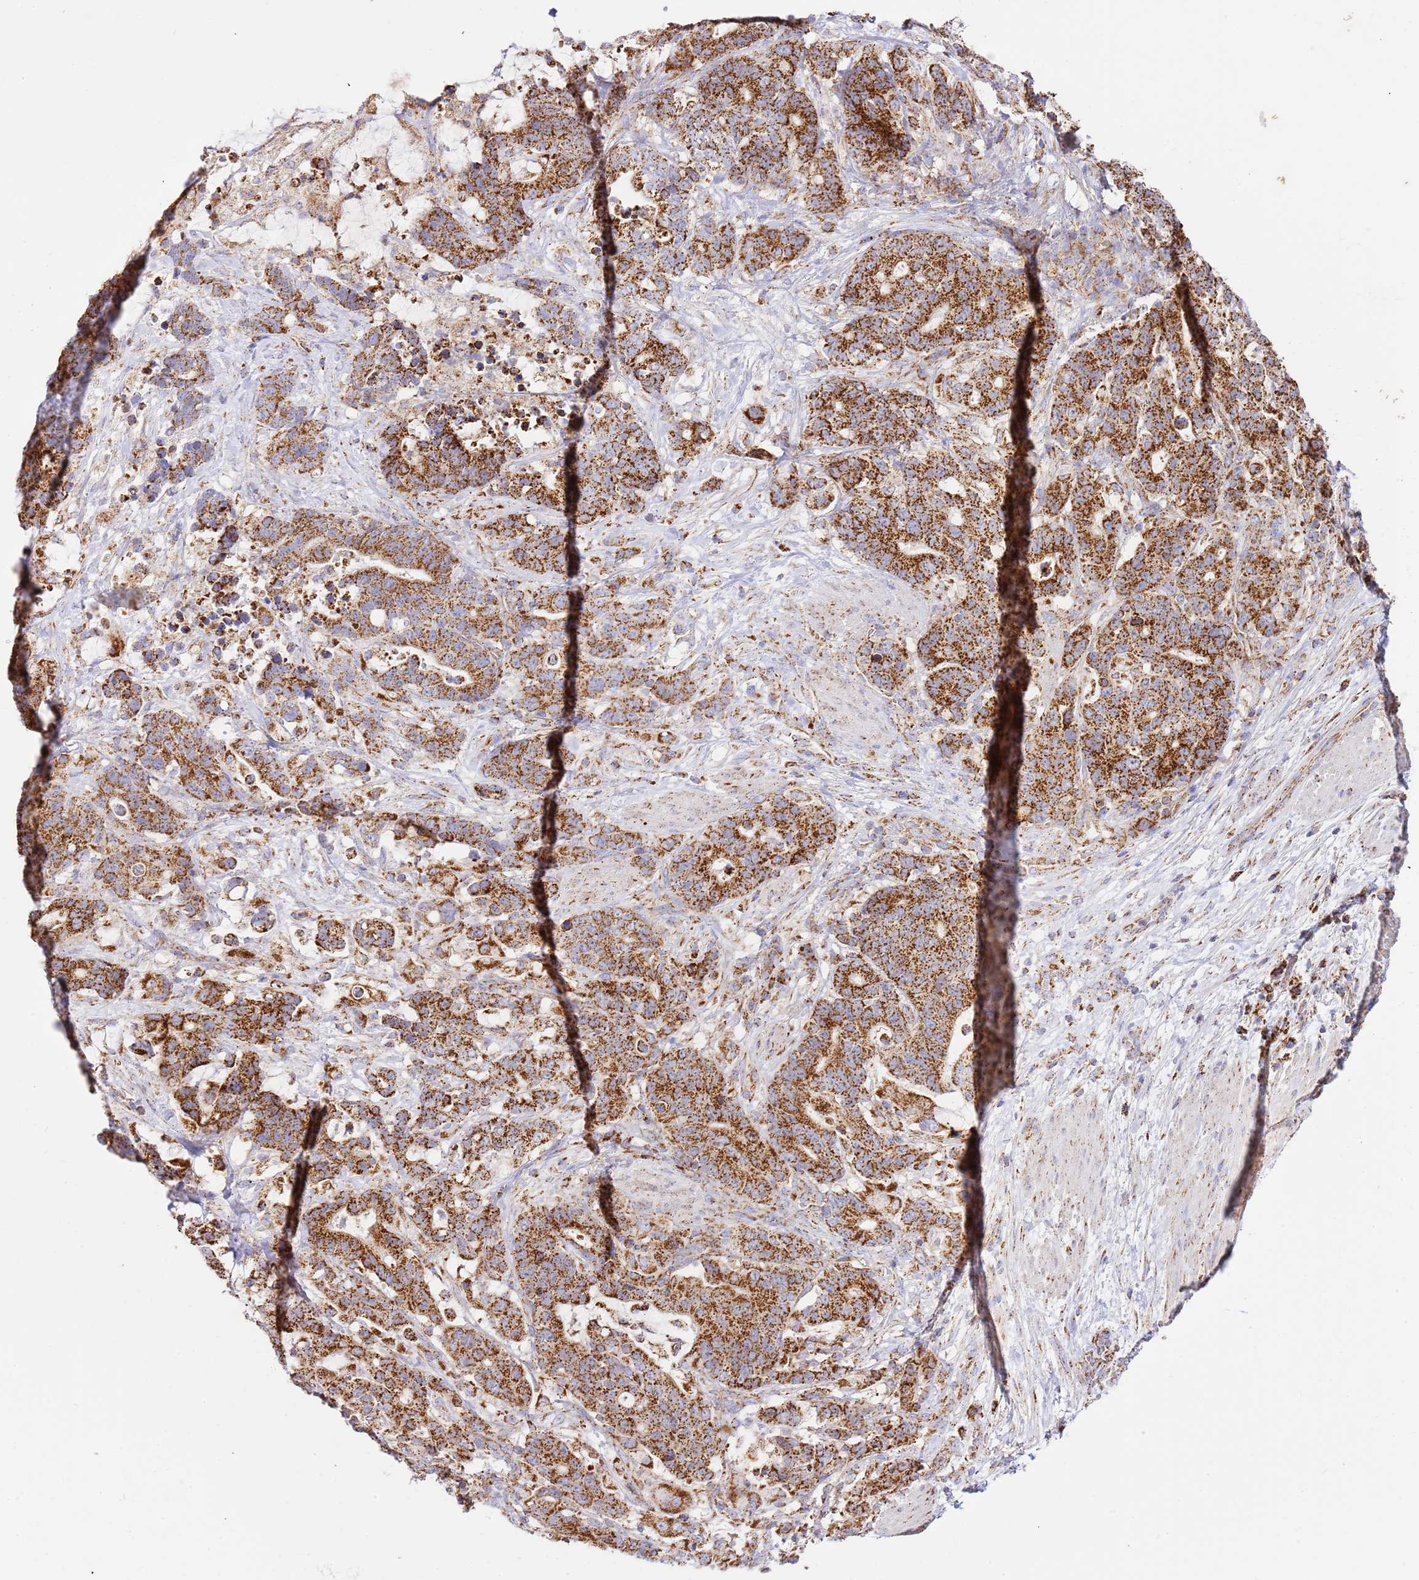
{"staining": {"intensity": "strong", "quantity": ">75%", "location": "cytoplasmic/membranous"}, "tissue": "stomach cancer", "cell_type": "Tumor cells", "image_type": "cancer", "snomed": [{"axis": "morphology", "description": "Normal tissue, NOS"}, {"axis": "morphology", "description": "Adenocarcinoma, NOS"}, {"axis": "topography", "description": "Stomach"}], "caption": "Protein analysis of stomach cancer (adenocarcinoma) tissue demonstrates strong cytoplasmic/membranous expression in about >75% of tumor cells. The protein of interest is stained brown, and the nuclei are stained in blue (DAB (3,3'-diaminobenzidine) IHC with brightfield microscopy, high magnification).", "gene": "ZBTB39", "patient": {"sex": "female", "age": 64}}